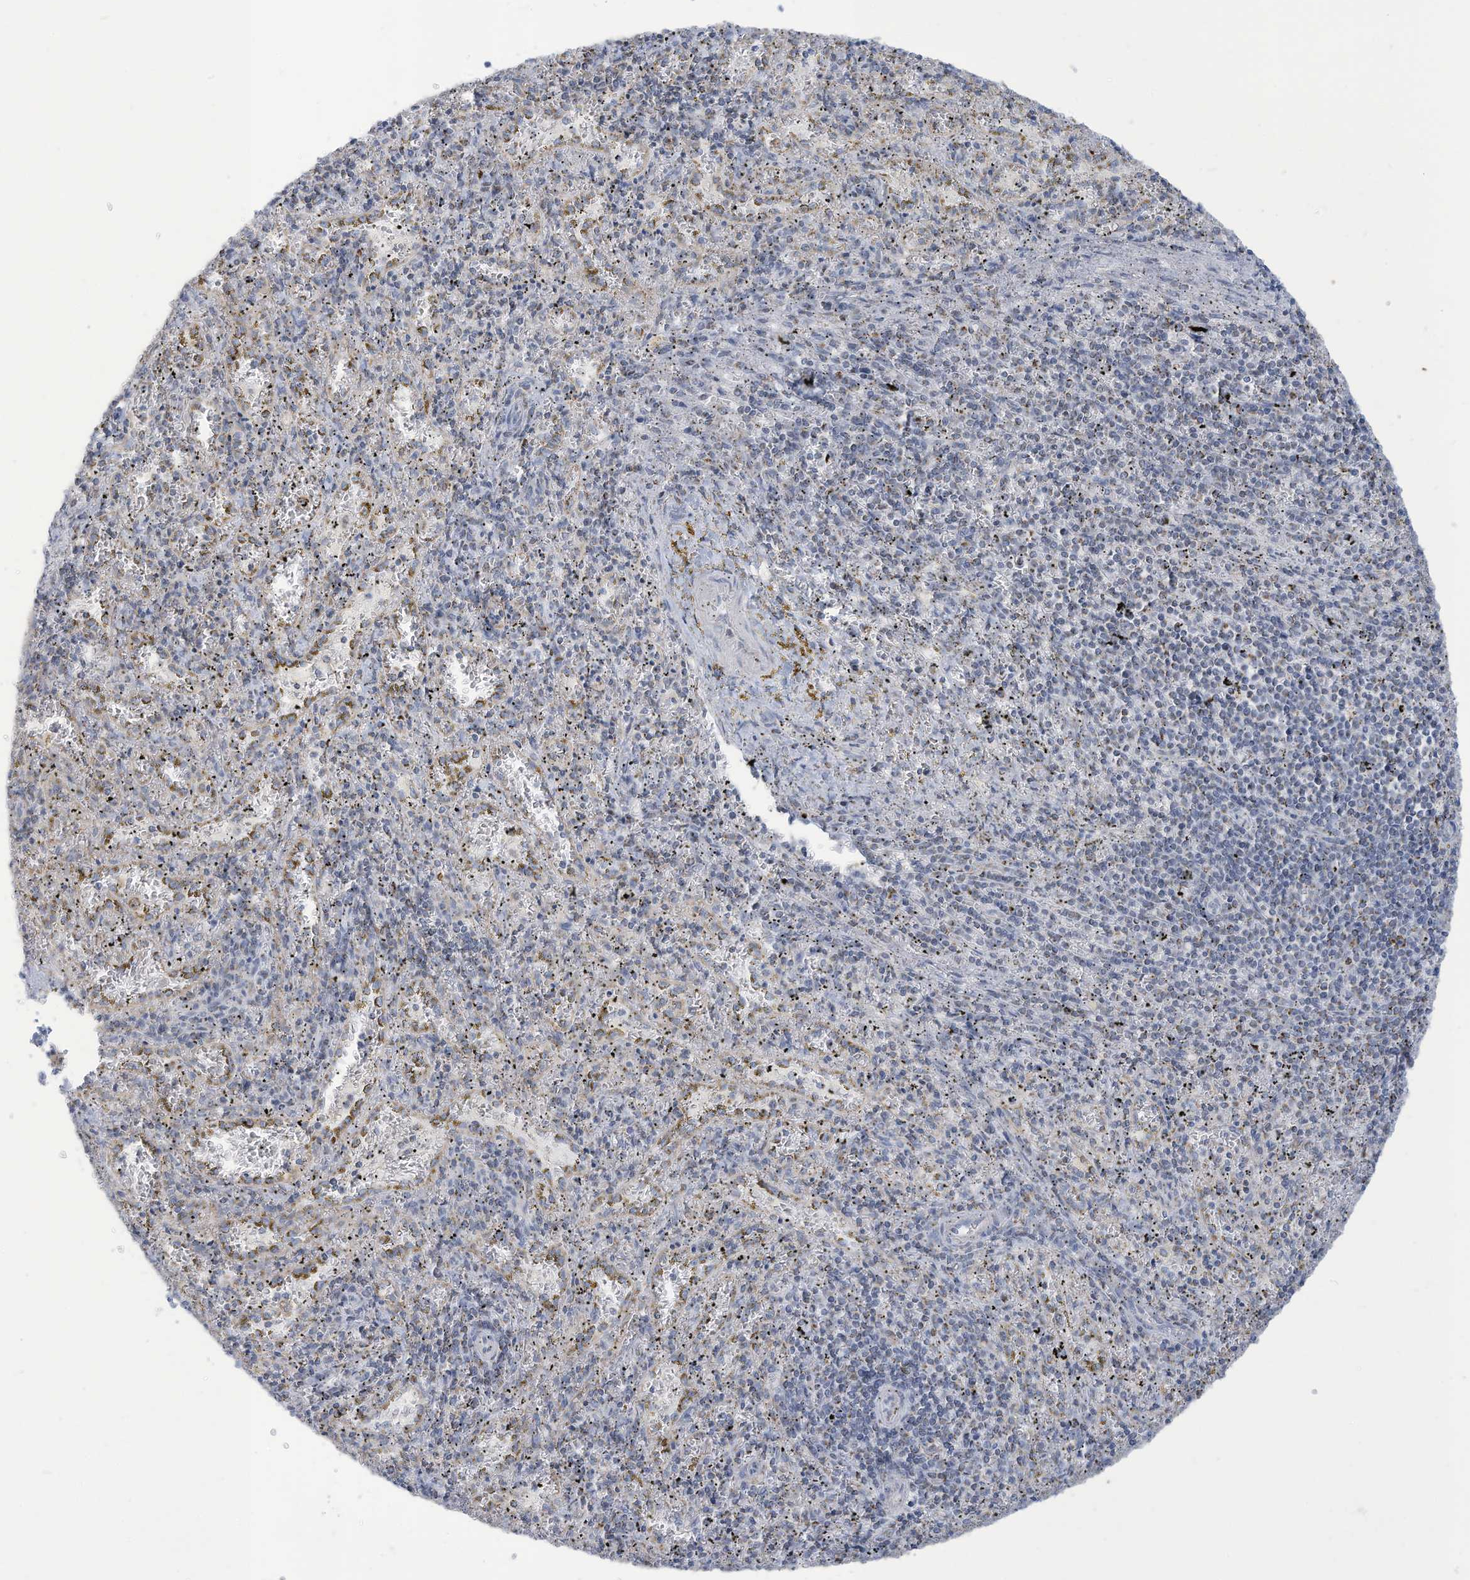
{"staining": {"intensity": "negative", "quantity": "none", "location": "none"}, "tissue": "spleen", "cell_type": "Cells in red pulp", "image_type": "normal", "snomed": [{"axis": "morphology", "description": "Normal tissue, NOS"}, {"axis": "topography", "description": "Spleen"}], "caption": "An IHC micrograph of normal spleen is shown. There is no staining in cells in red pulp of spleen.", "gene": "NLN", "patient": {"sex": "male", "age": 11}}